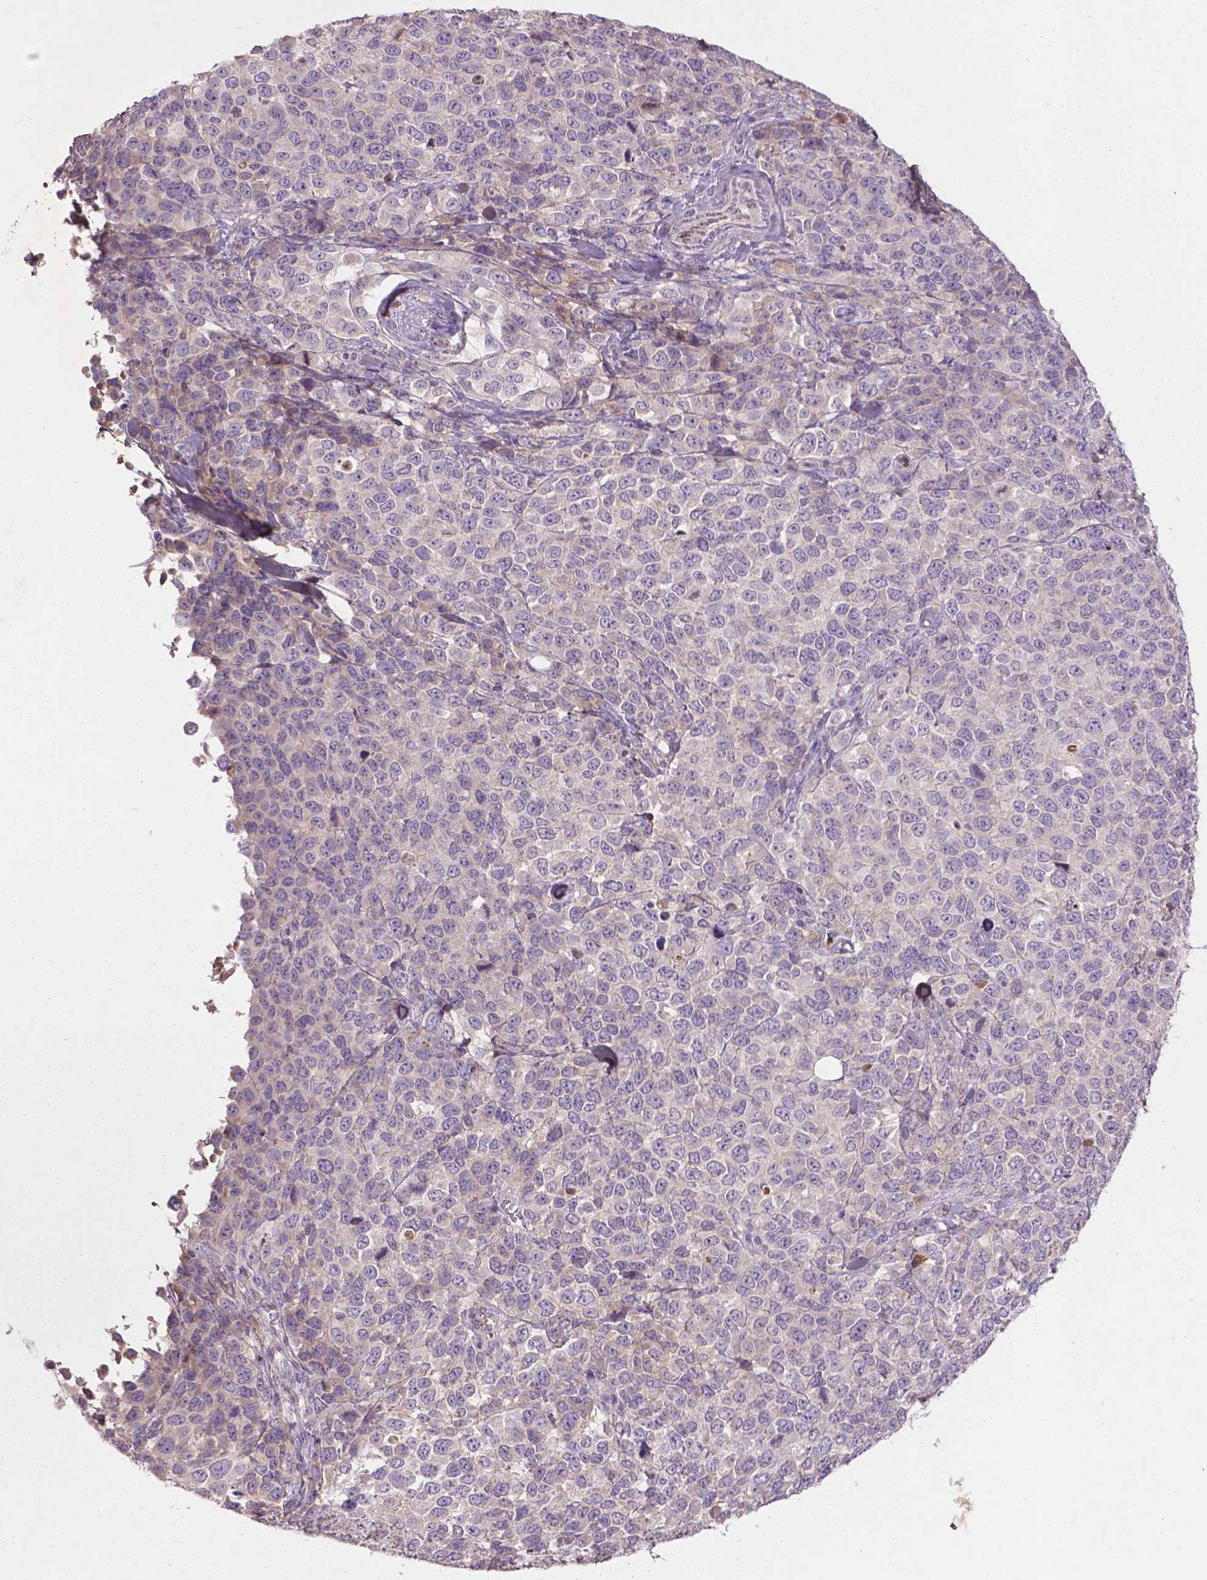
{"staining": {"intensity": "negative", "quantity": "none", "location": "none"}, "tissue": "melanoma", "cell_type": "Tumor cells", "image_type": "cancer", "snomed": [{"axis": "morphology", "description": "Malignant melanoma, Metastatic site"}, {"axis": "topography", "description": "Skin"}], "caption": "IHC image of human melanoma stained for a protein (brown), which exhibits no staining in tumor cells.", "gene": "SOX17", "patient": {"sex": "male", "age": 84}}